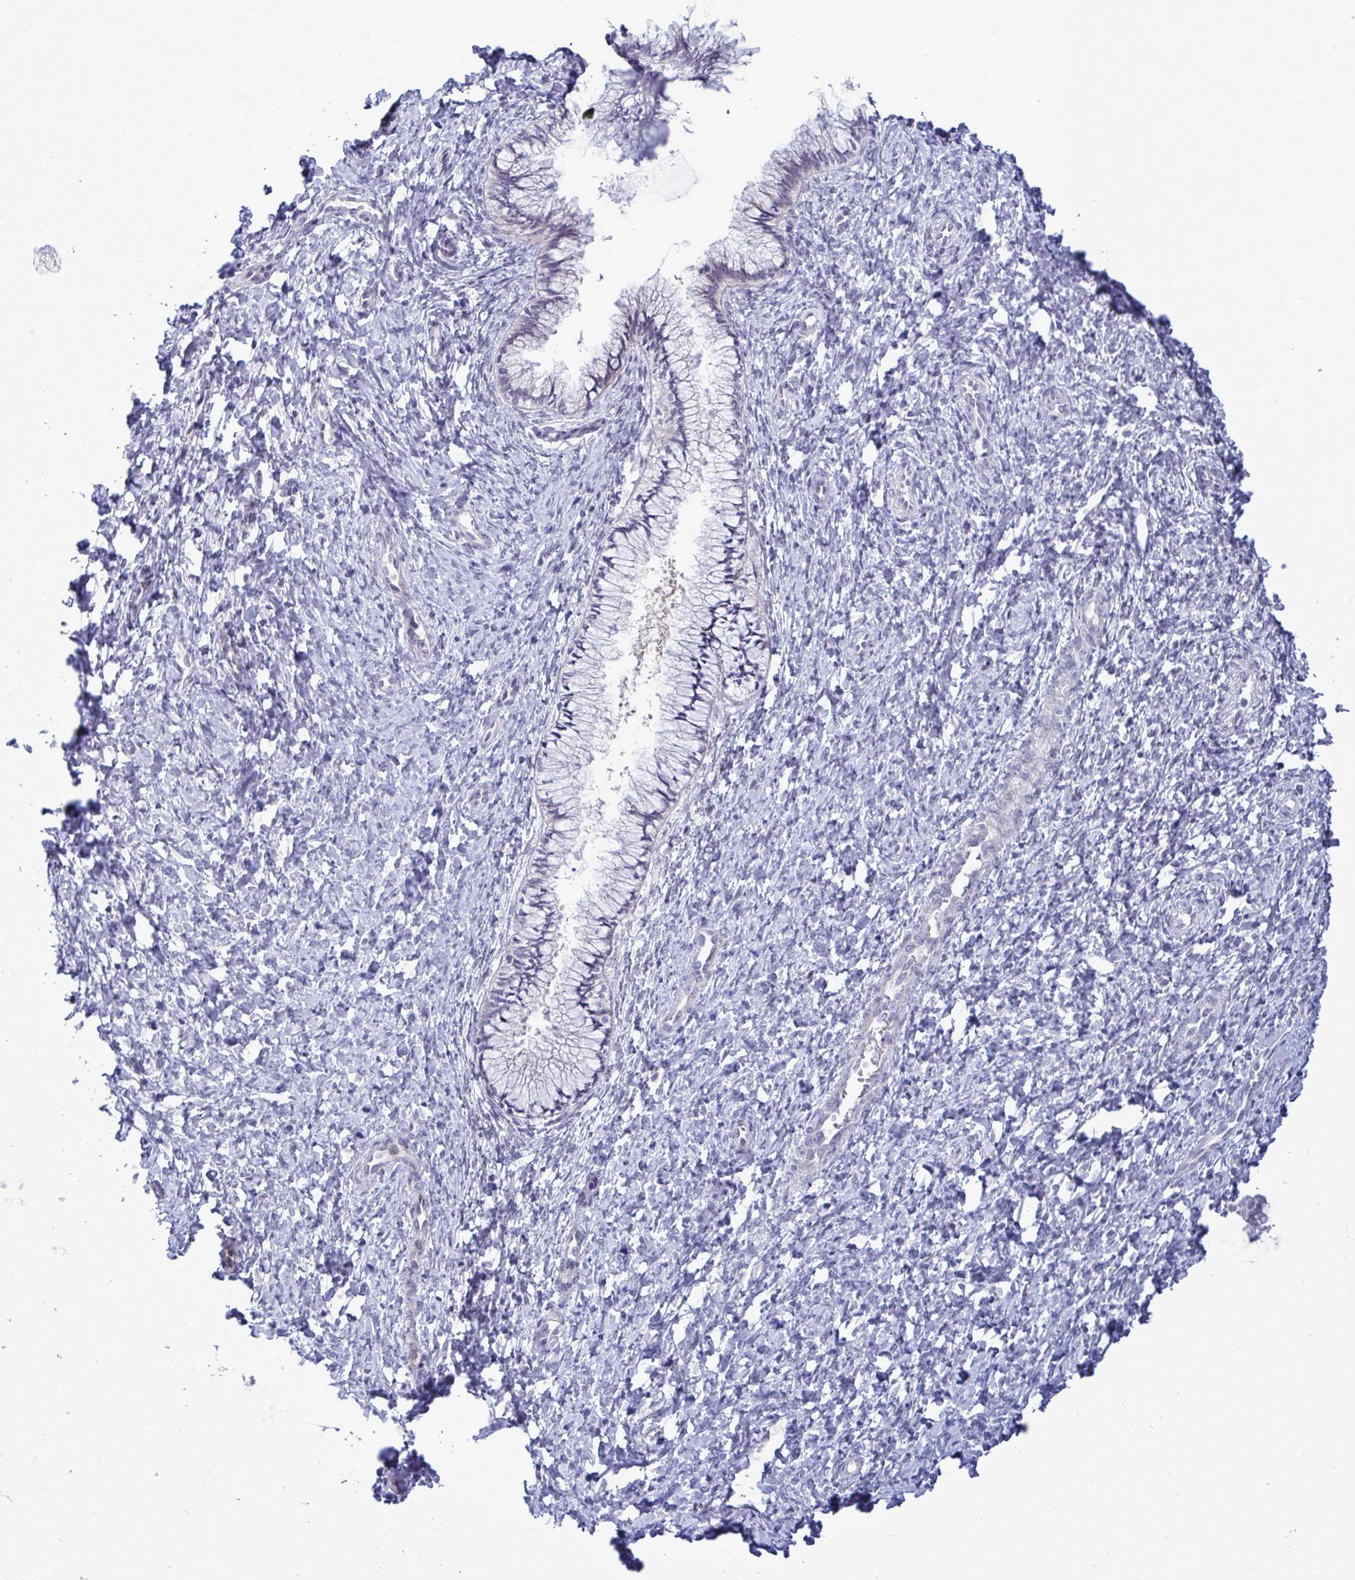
{"staining": {"intensity": "negative", "quantity": "none", "location": "none"}, "tissue": "cervix", "cell_type": "Glandular cells", "image_type": "normal", "snomed": [{"axis": "morphology", "description": "Normal tissue, NOS"}, {"axis": "topography", "description": "Cervix"}], "caption": "Glandular cells show no significant protein staining in benign cervix. (Stains: DAB immunohistochemistry with hematoxylin counter stain, Microscopy: brightfield microscopy at high magnification).", "gene": "MFSD4A", "patient": {"sex": "female", "age": 37}}